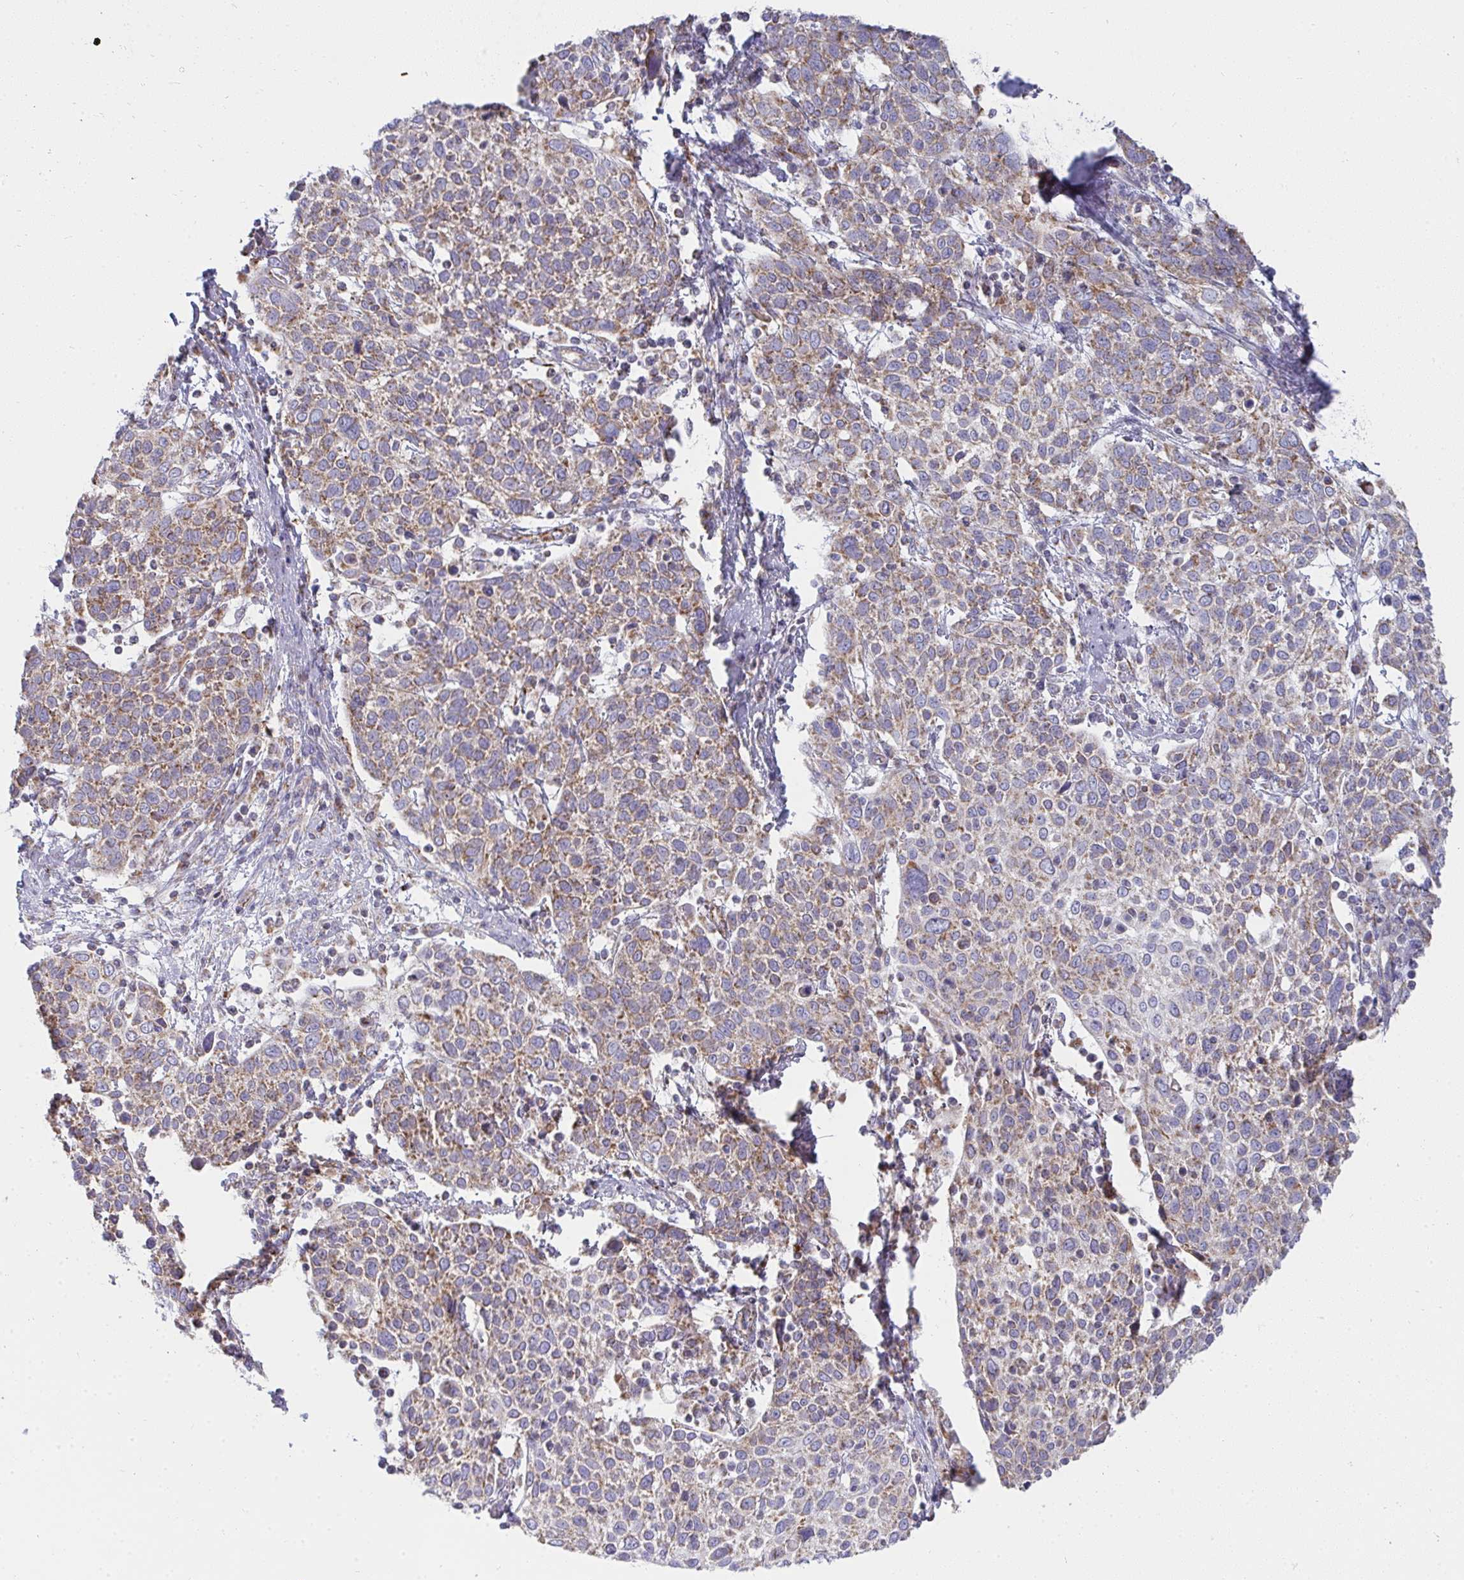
{"staining": {"intensity": "moderate", "quantity": "25%-75%", "location": "cytoplasmic/membranous"}, "tissue": "cervical cancer", "cell_type": "Tumor cells", "image_type": "cancer", "snomed": [{"axis": "morphology", "description": "Squamous cell carcinoma, NOS"}, {"axis": "topography", "description": "Cervix"}], "caption": "Immunohistochemical staining of human cervical cancer demonstrates medium levels of moderate cytoplasmic/membranous staining in approximately 25%-75% of tumor cells.", "gene": "FAHD1", "patient": {"sex": "female", "age": 61}}